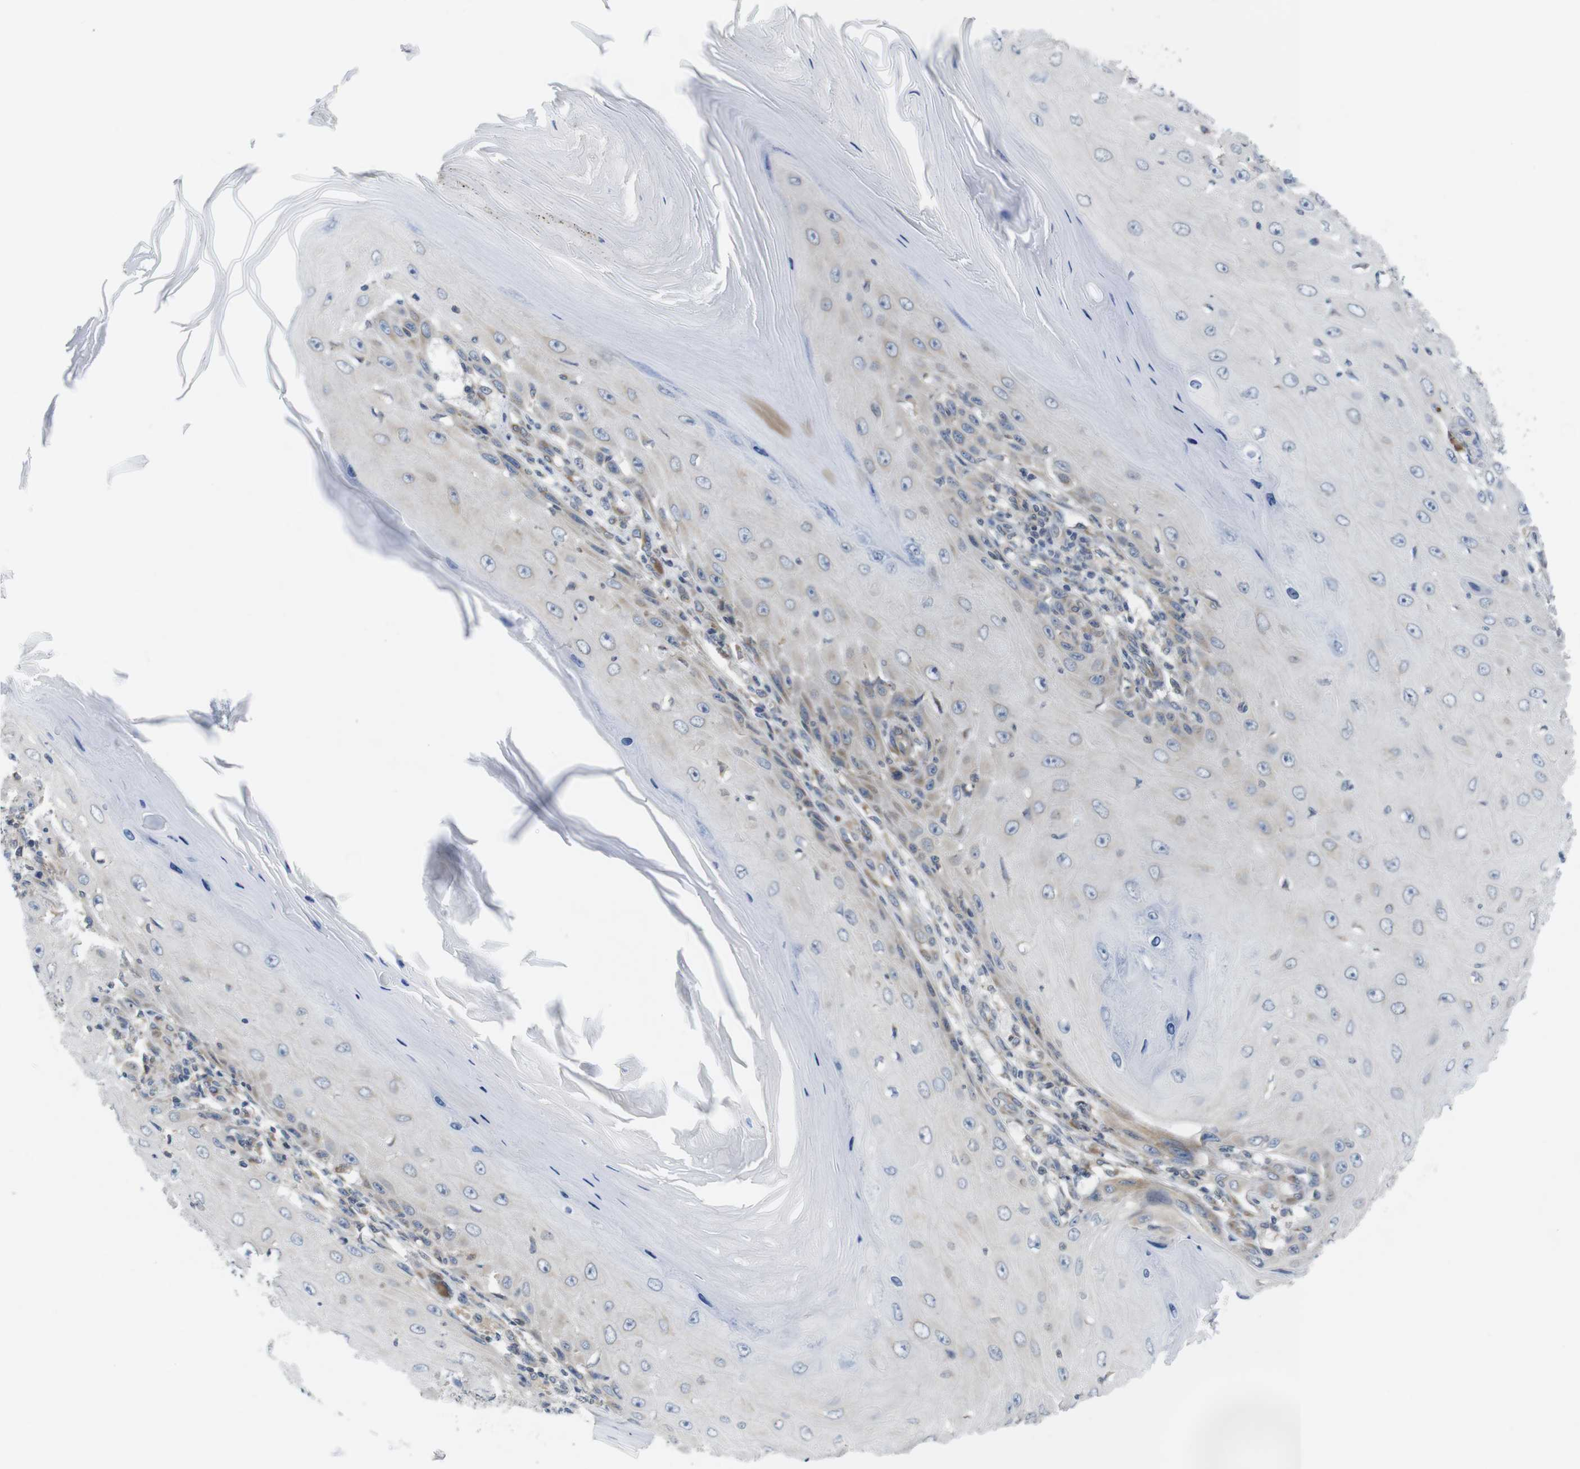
{"staining": {"intensity": "negative", "quantity": "none", "location": "none"}, "tissue": "skin cancer", "cell_type": "Tumor cells", "image_type": "cancer", "snomed": [{"axis": "morphology", "description": "Squamous cell carcinoma, NOS"}, {"axis": "topography", "description": "Skin"}], "caption": "High power microscopy photomicrograph of an immunohistochemistry histopathology image of skin cancer (squamous cell carcinoma), revealing no significant expression in tumor cells.", "gene": "ERGIC3", "patient": {"sex": "female", "age": 73}}